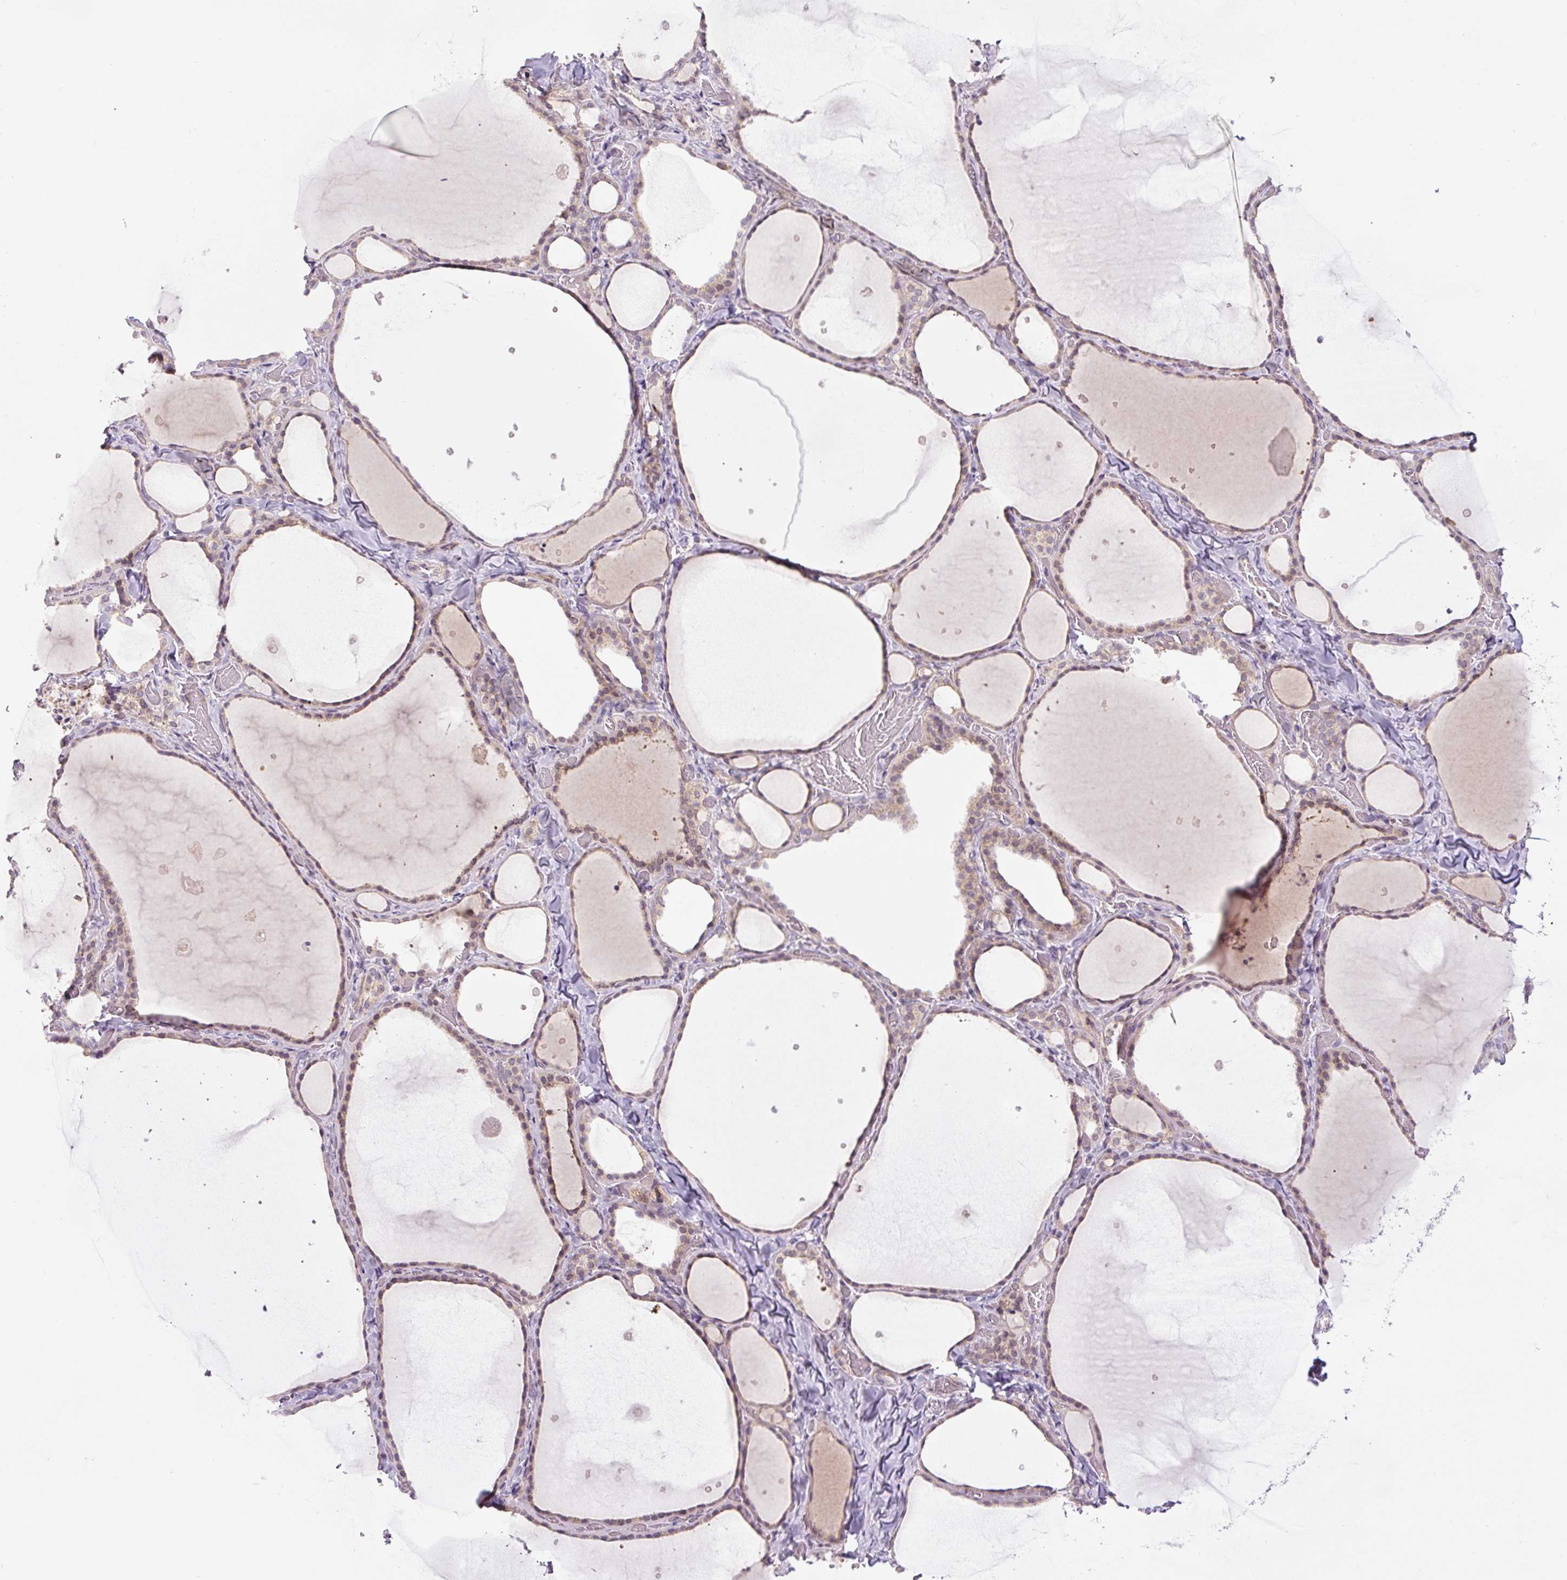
{"staining": {"intensity": "moderate", "quantity": "25%-75%", "location": "cytoplasmic/membranous"}, "tissue": "thyroid gland", "cell_type": "Glandular cells", "image_type": "normal", "snomed": [{"axis": "morphology", "description": "Normal tissue, NOS"}, {"axis": "topography", "description": "Thyroid gland"}], "caption": "Thyroid gland stained for a protein exhibits moderate cytoplasmic/membranous positivity in glandular cells.", "gene": "PCM1", "patient": {"sex": "female", "age": 36}}